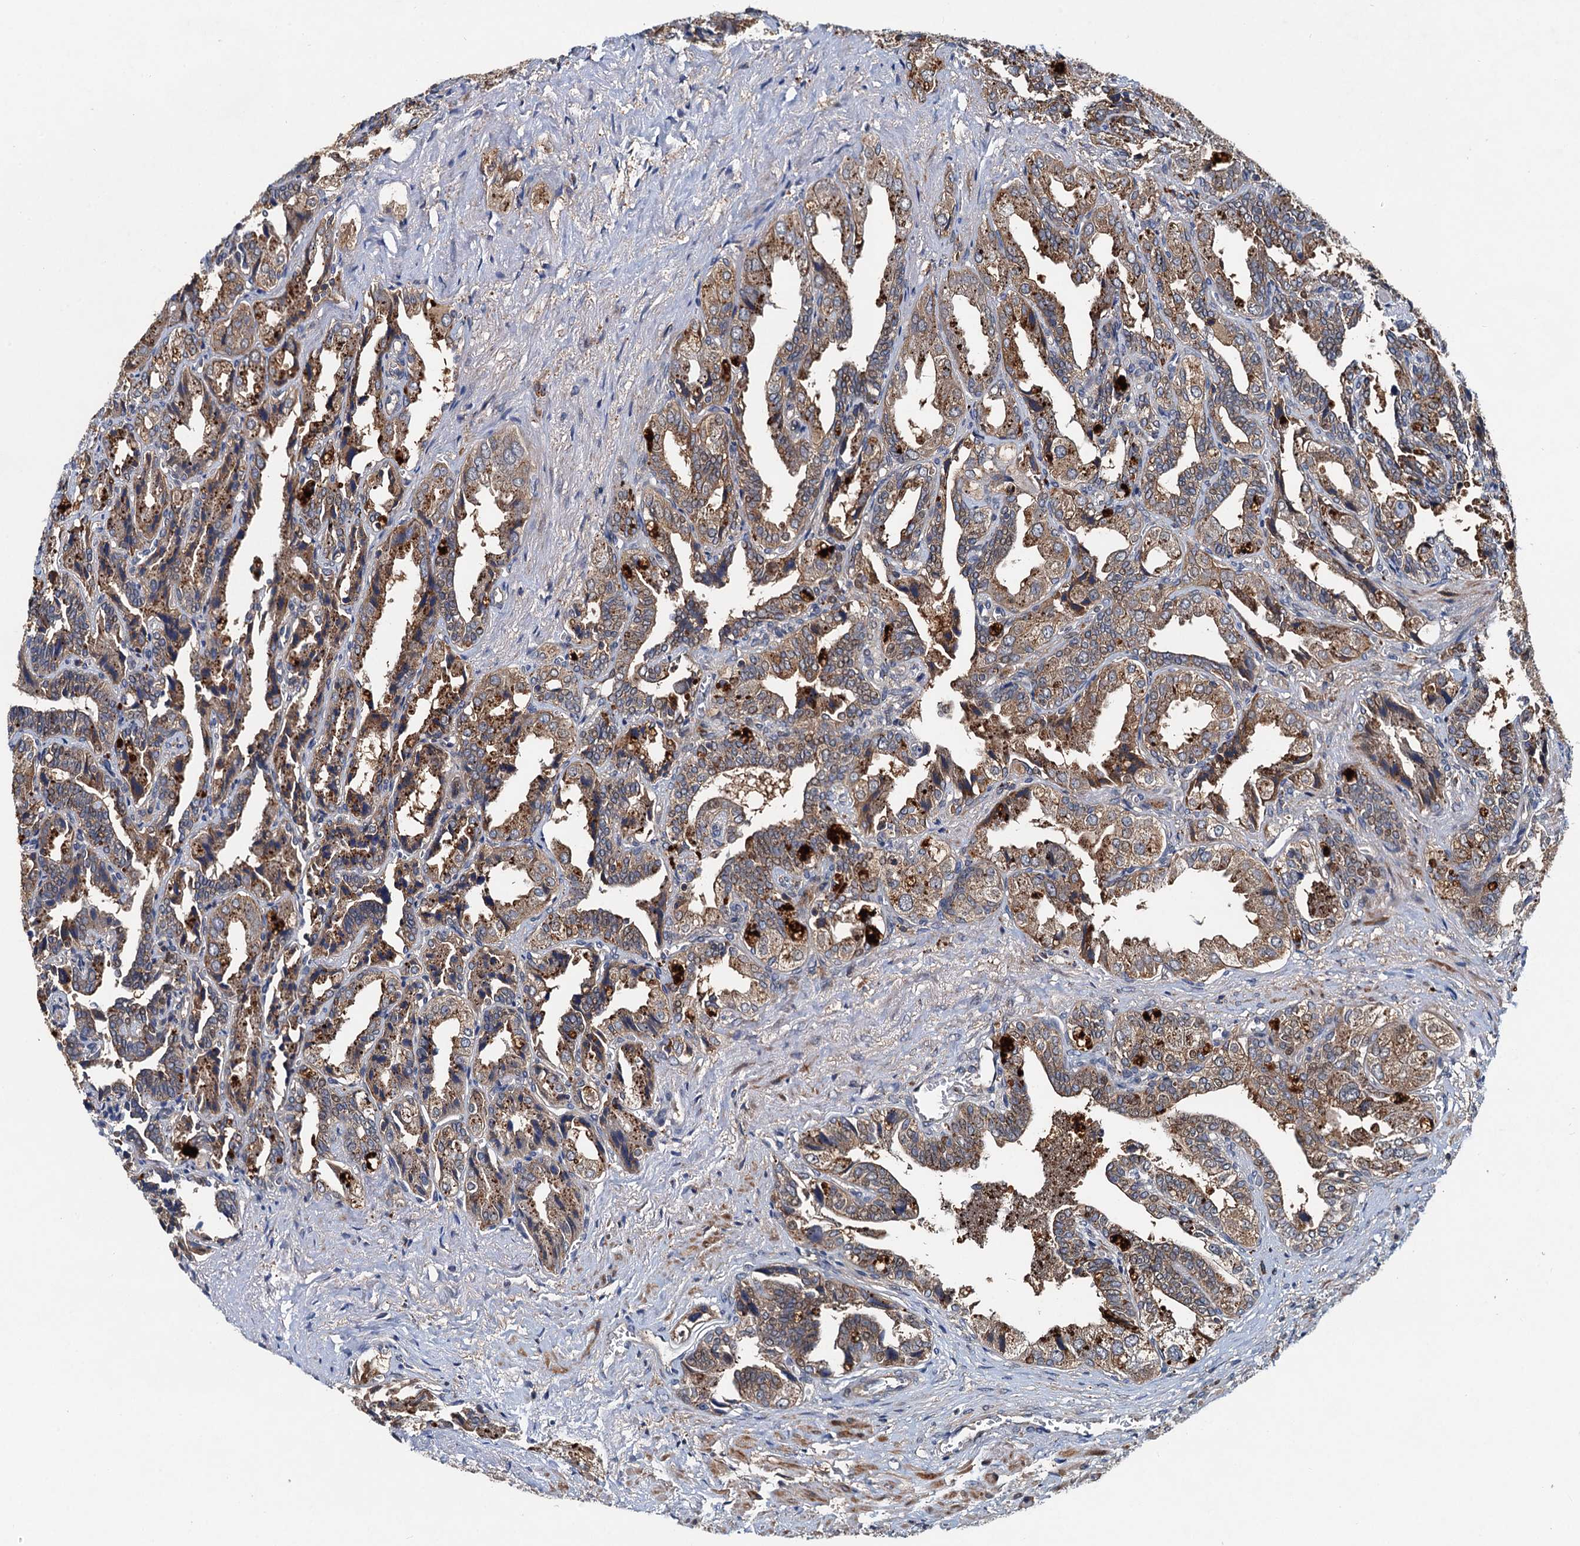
{"staining": {"intensity": "moderate", "quantity": ">75%", "location": "cytoplasmic/membranous"}, "tissue": "seminal vesicle", "cell_type": "Glandular cells", "image_type": "normal", "snomed": [{"axis": "morphology", "description": "Normal tissue, NOS"}, {"axis": "topography", "description": "Seminal veicle"}], "caption": "An IHC micrograph of normal tissue is shown. Protein staining in brown highlights moderate cytoplasmic/membranous positivity in seminal vesicle within glandular cells.", "gene": "EFL1", "patient": {"sex": "male", "age": 63}}